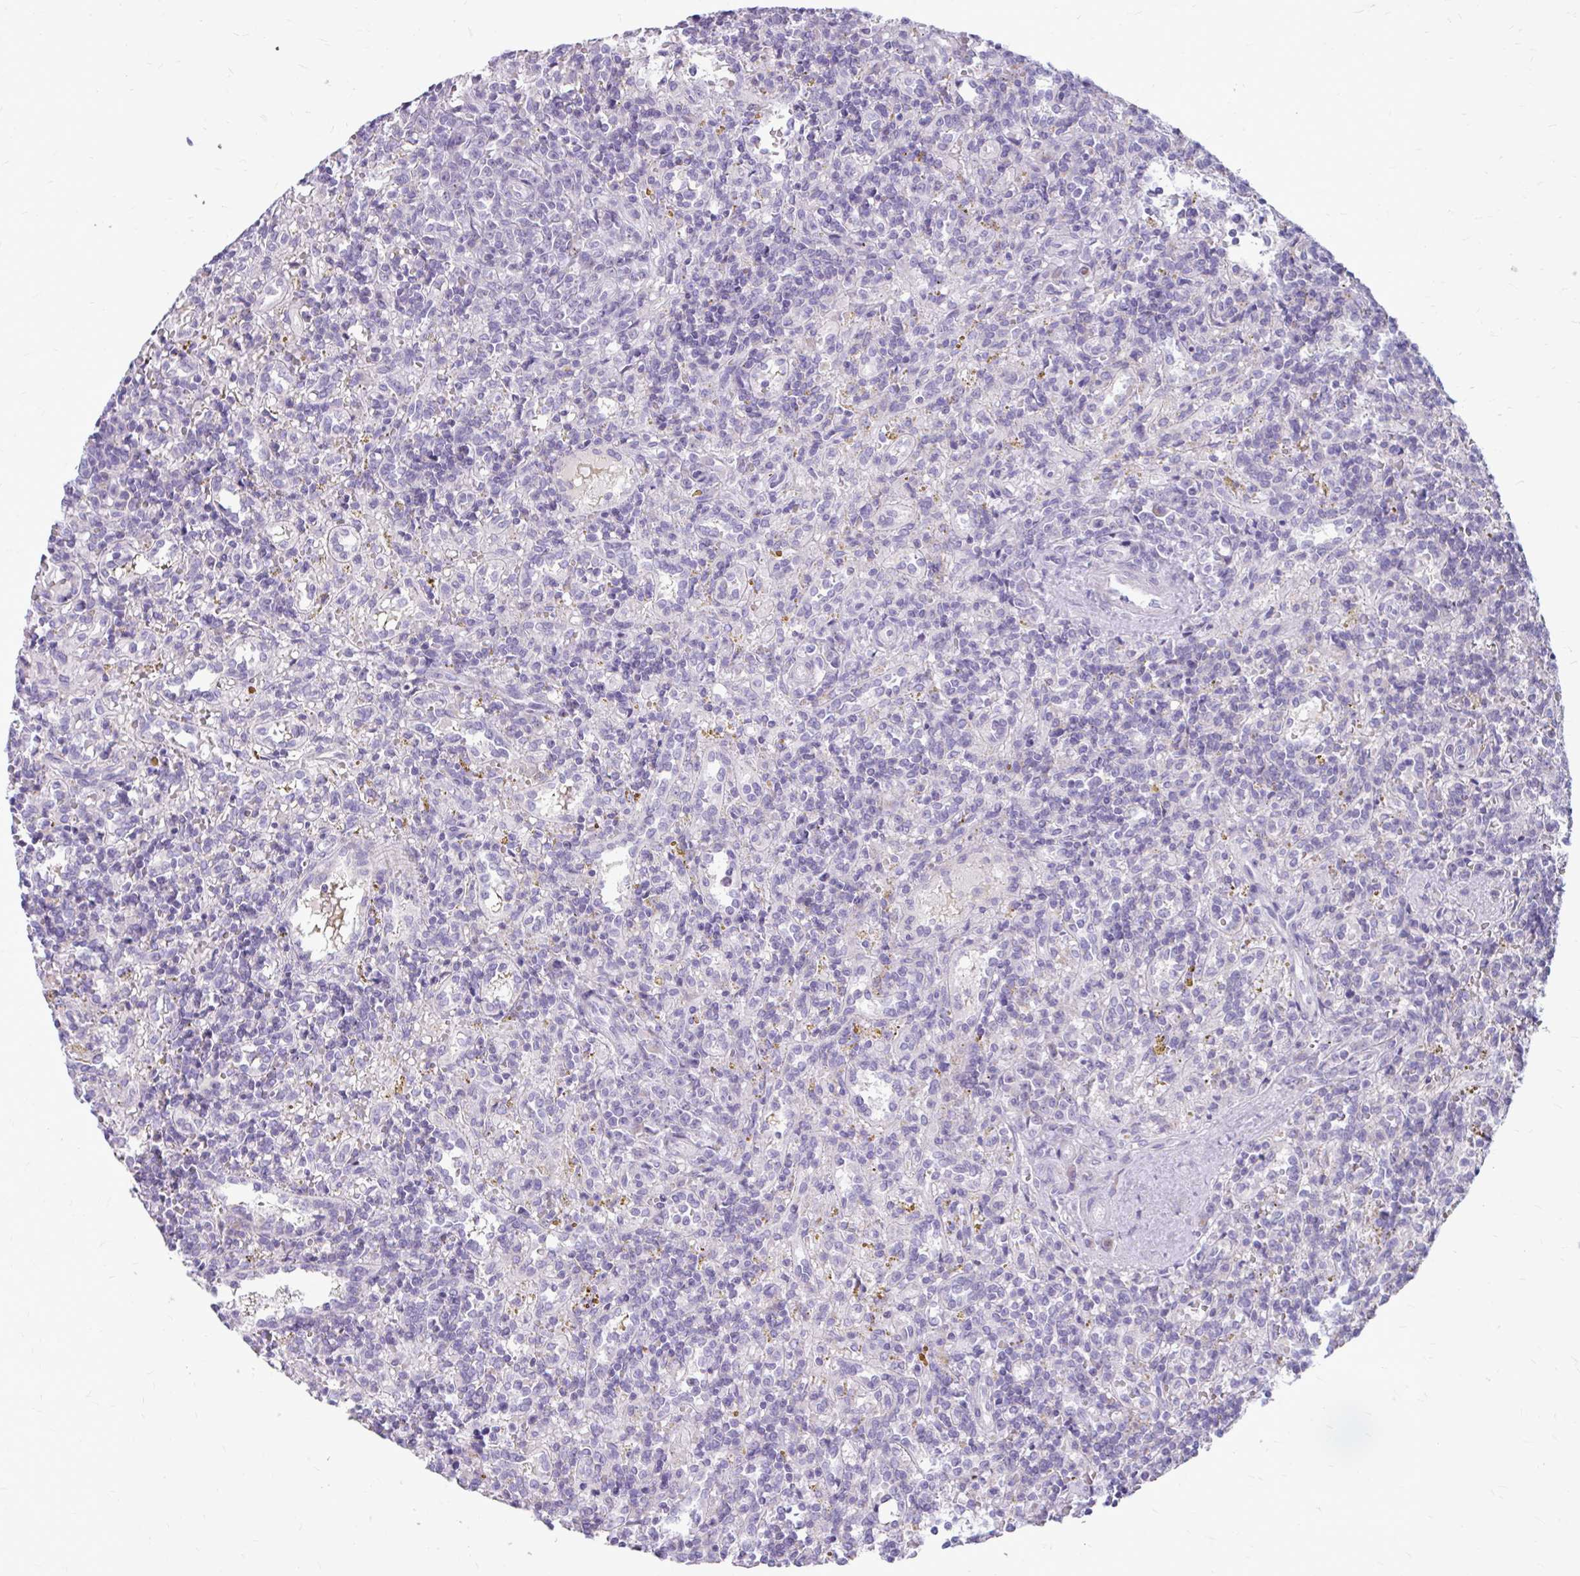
{"staining": {"intensity": "negative", "quantity": "none", "location": "none"}, "tissue": "lymphoma", "cell_type": "Tumor cells", "image_type": "cancer", "snomed": [{"axis": "morphology", "description": "Malignant lymphoma, non-Hodgkin's type, Low grade"}, {"axis": "topography", "description": "Spleen"}], "caption": "Immunohistochemistry of low-grade malignant lymphoma, non-Hodgkin's type exhibits no staining in tumor cells.", "gene": "CHIA", "patient": {"sex": "male", "age": 67}}